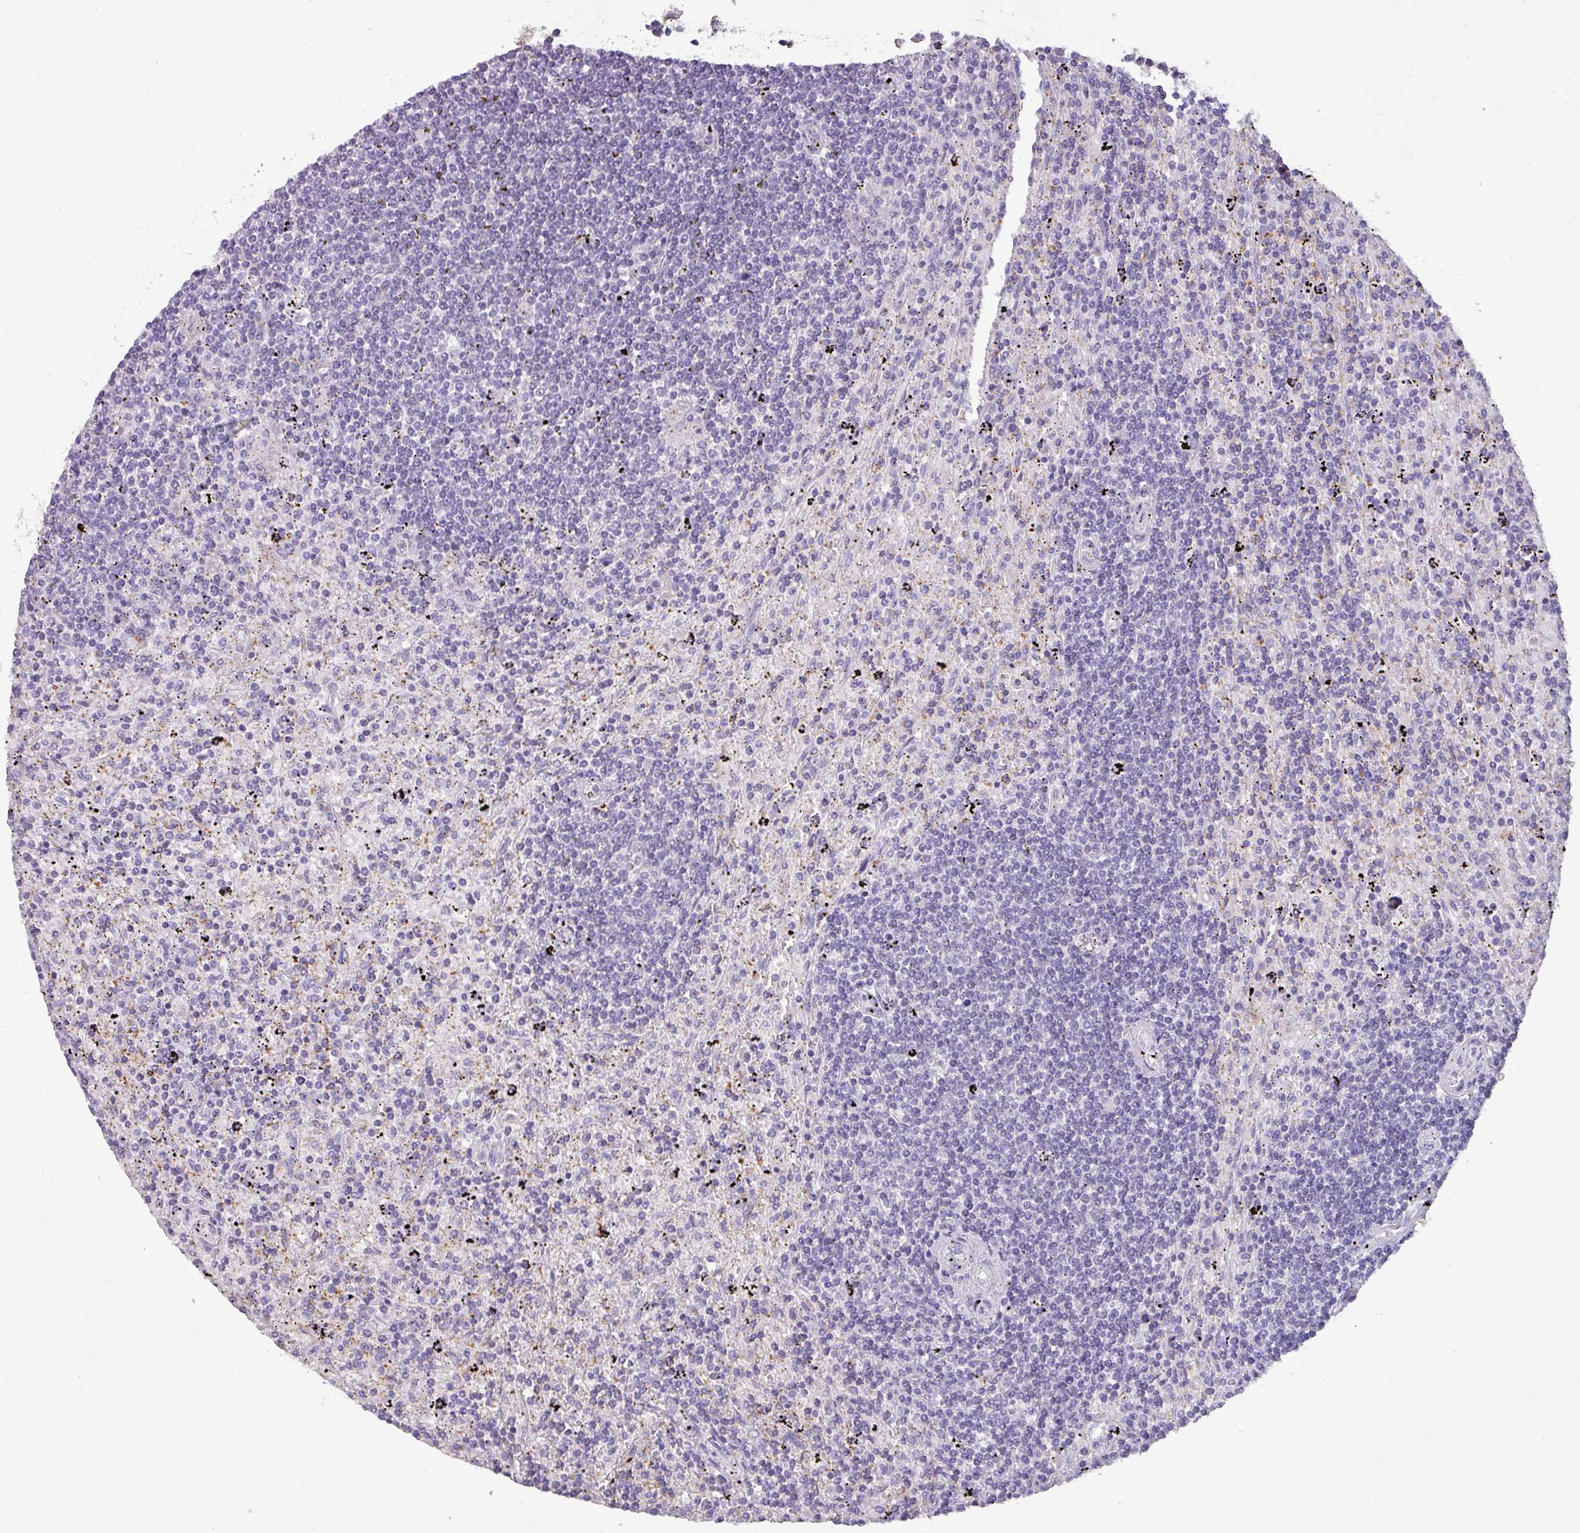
{"staining": {"intensity": "negative", "quantity": "none", "location": "none"}, "tissue": "lymphoma", "cell_type": "Tumor cells", "image_type": "cancer", "snomed": [{"axis": "morphology", "description": "Malignant lymphoma, non-Hodgkin's type, Low grade"}, {"axis": "topography", "description": "Spleen"}], "caption": "This histopathology image is of lymphoma stained with IHC to label a protein in brown with the nuclei are counter-stained blue. There is no staining in tumor cells.", "gene": "PLIN2", "patient": {"sex": "male", "age": 76}}